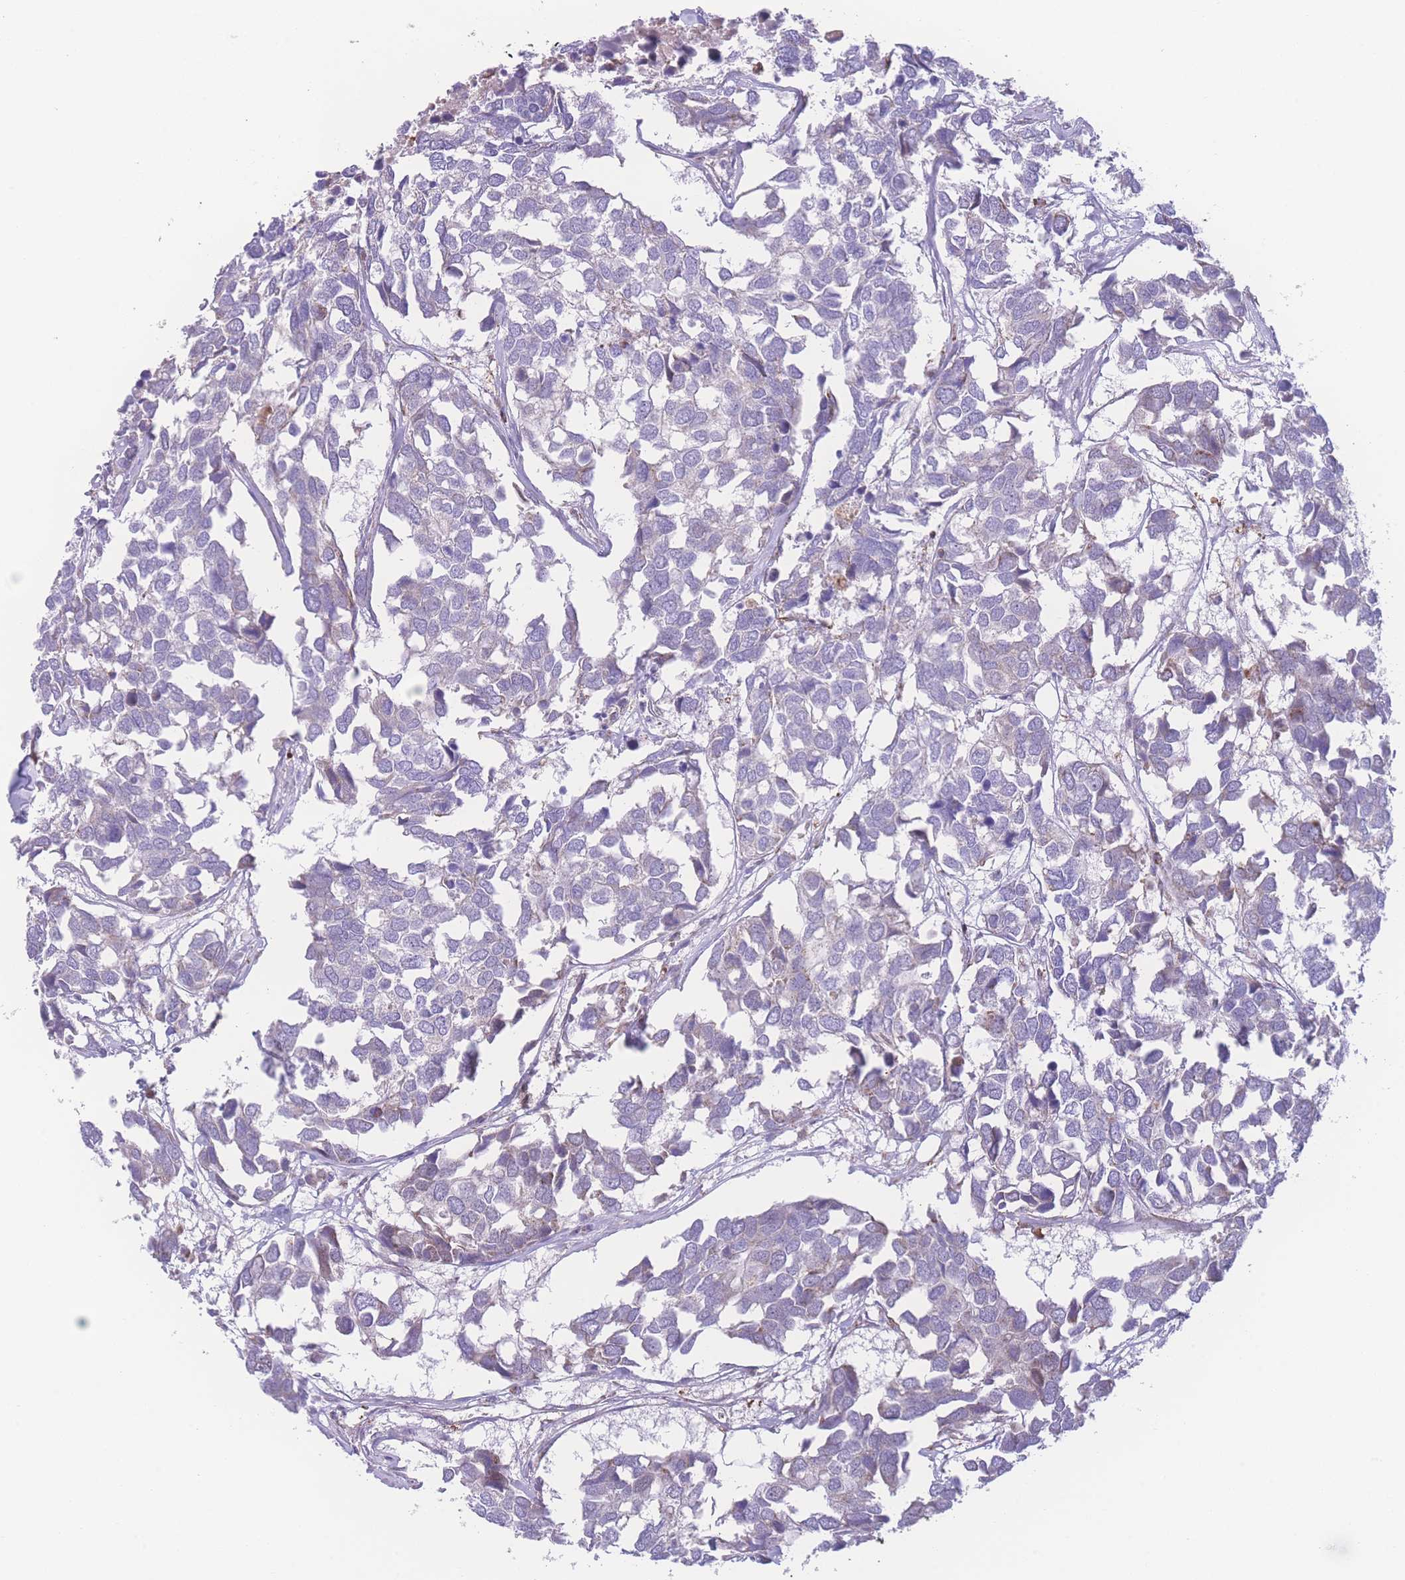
{"staining": {"intensity": "negative", "quantity": "none", "location": "none"}, "tissue": "breast cancer", "cell_type": "Tumor cells", "image_type": "cancer", "snomed": [{"axis": "morphology", "description": "Duct carcinoma"}, {"axis": "topography", "description": "Breast"}], "caption": "An immunohistochemistry micrograph of intraductal carcinoma (breast) is shown. There is no staining in tumor cells of intraductal carcinoma (breast).", "gene": "NBEAL1", "patient": {"sex": "female", "age": 83}}